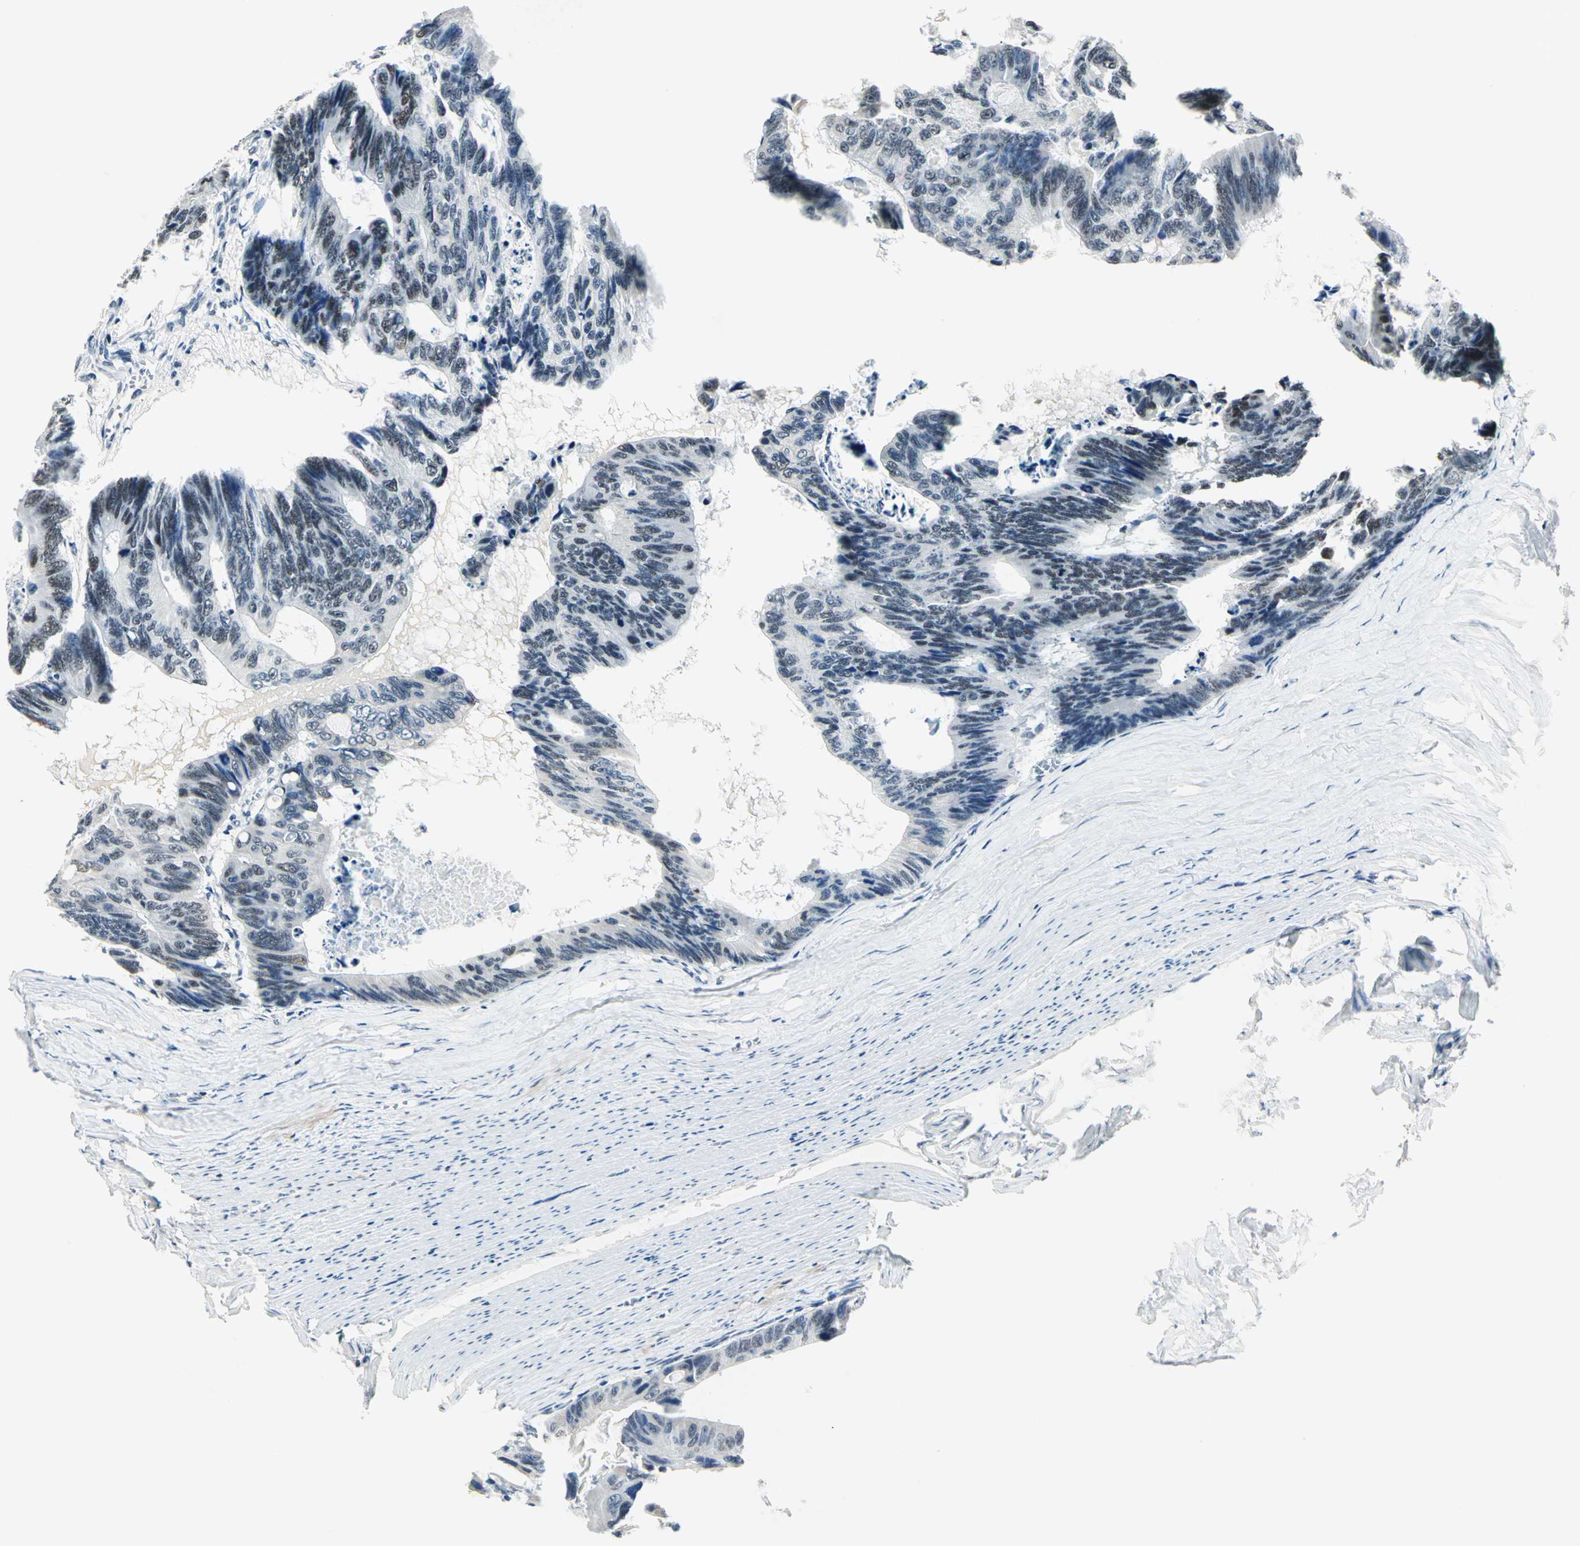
{"staining": {"intensity": "moderate", "quantity": "25%-75%", "location": "nuclear"}, "tissue": "colorectal cancer", "cell_type": "Tumor cells", "image_type": "cancer", "snomed": [{"axis": "morphology", "description": "Adenocarcinoma, NOS"}, {"axis": "topography", "description": "Colon"}], "caption": "High-magnification brightfield microscopy of adenocarcinoma (colorectal) stained with DAB (brown) and counterstained with hematoxylin (blue). tumor cells exhibit moderate nuclear expression is present in approximately25%-75% of cells.", "gene": "CCNT1", "patient": {"sex": "female", "age": 55}}